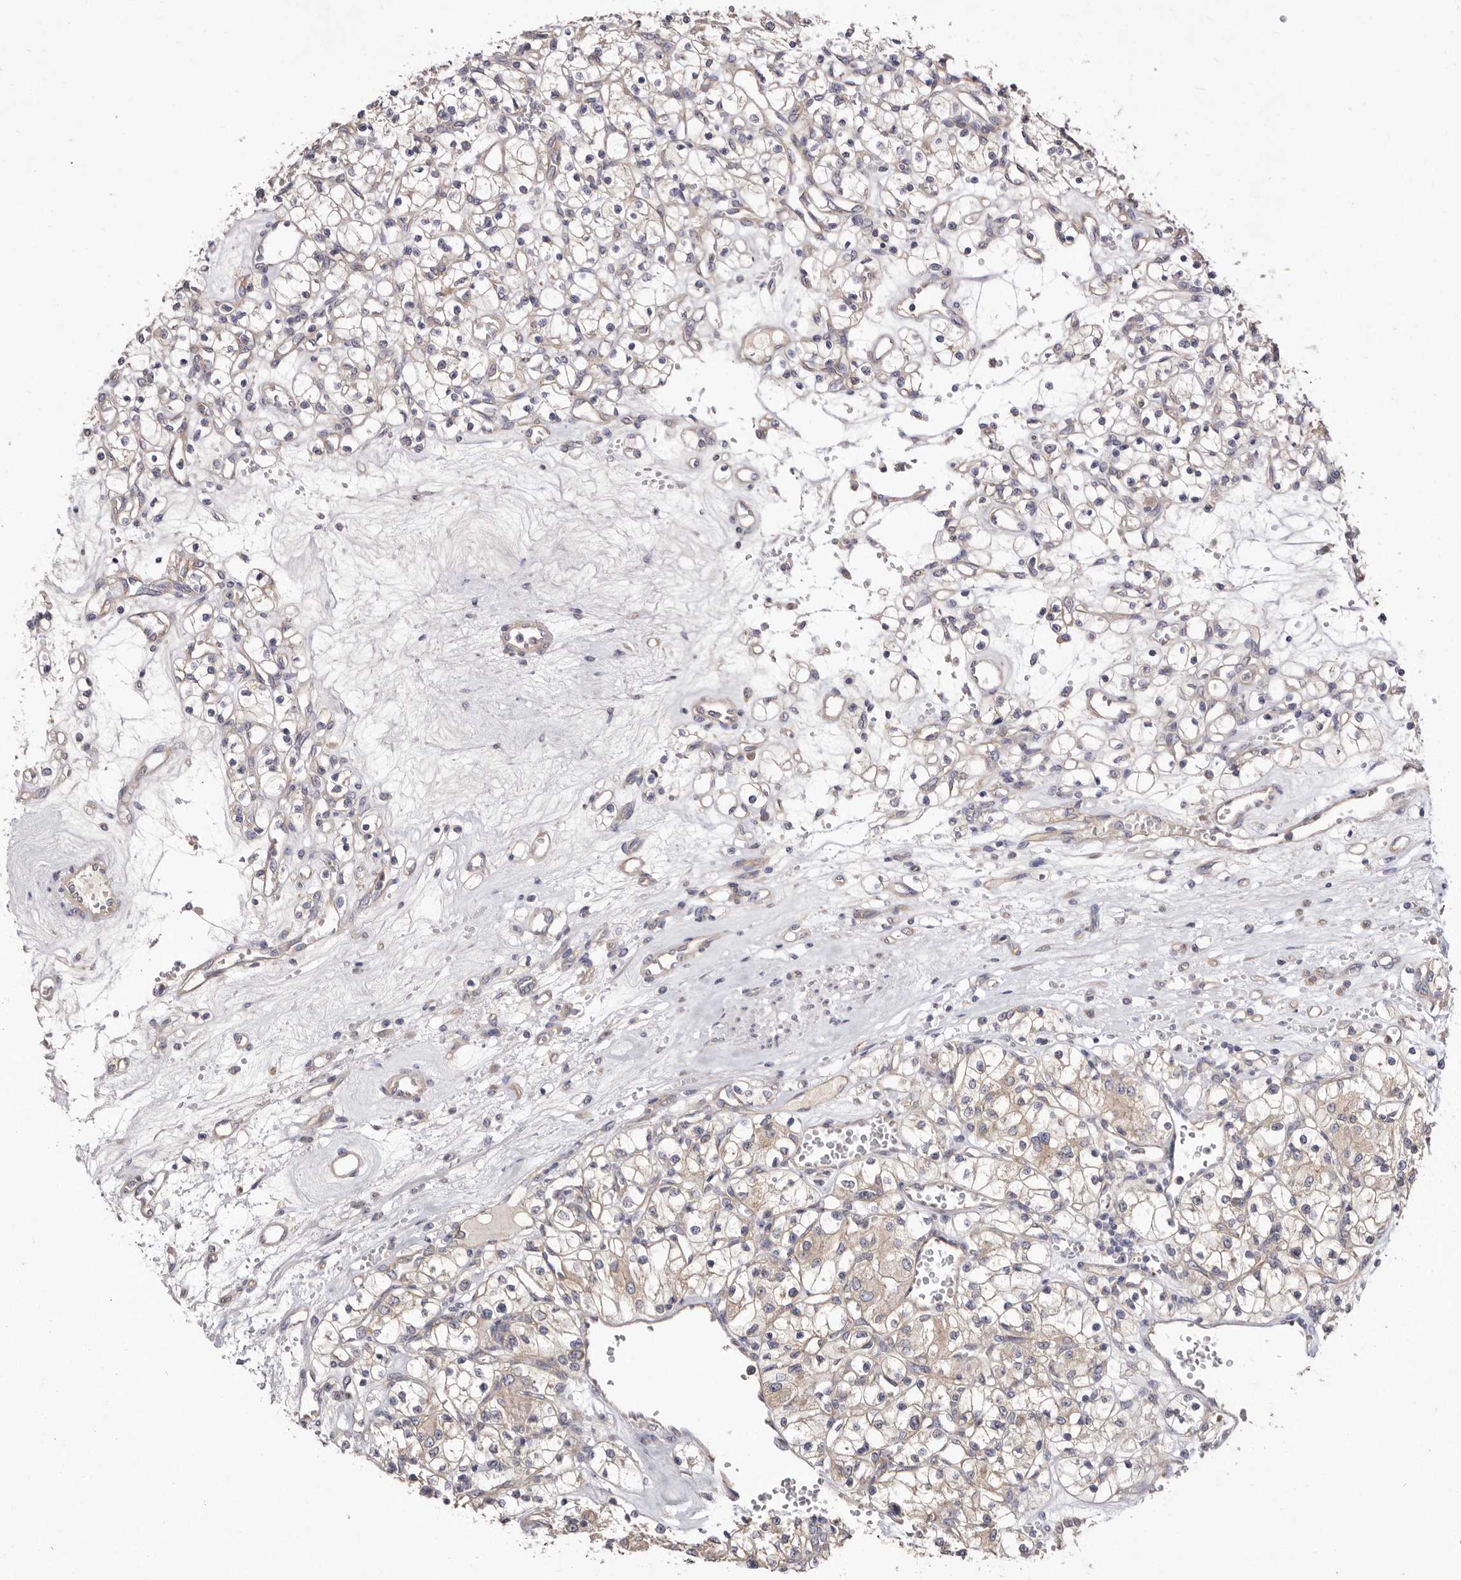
{"staining": {"intensity": "weak", "quantity": ">75%", "location": "cytoplasmic/membranous"}, "tissue": "renal cancer", "cell_type": "Tumor cells", "image_type": "cancer", "snomed": [{"axis": "morphology", "description": "Adenocarcinoma, NOS"}, {"axis": "topography", "description": "Kidney"}], "caption": "Renal cancer tissue displays weak cytoplasmic/membranous expression in approximately >75% of tumor cells, visualized by immunohistochemistry.", "gene": "FAM167B", "patient": {"sex": "female", "age": 59}}